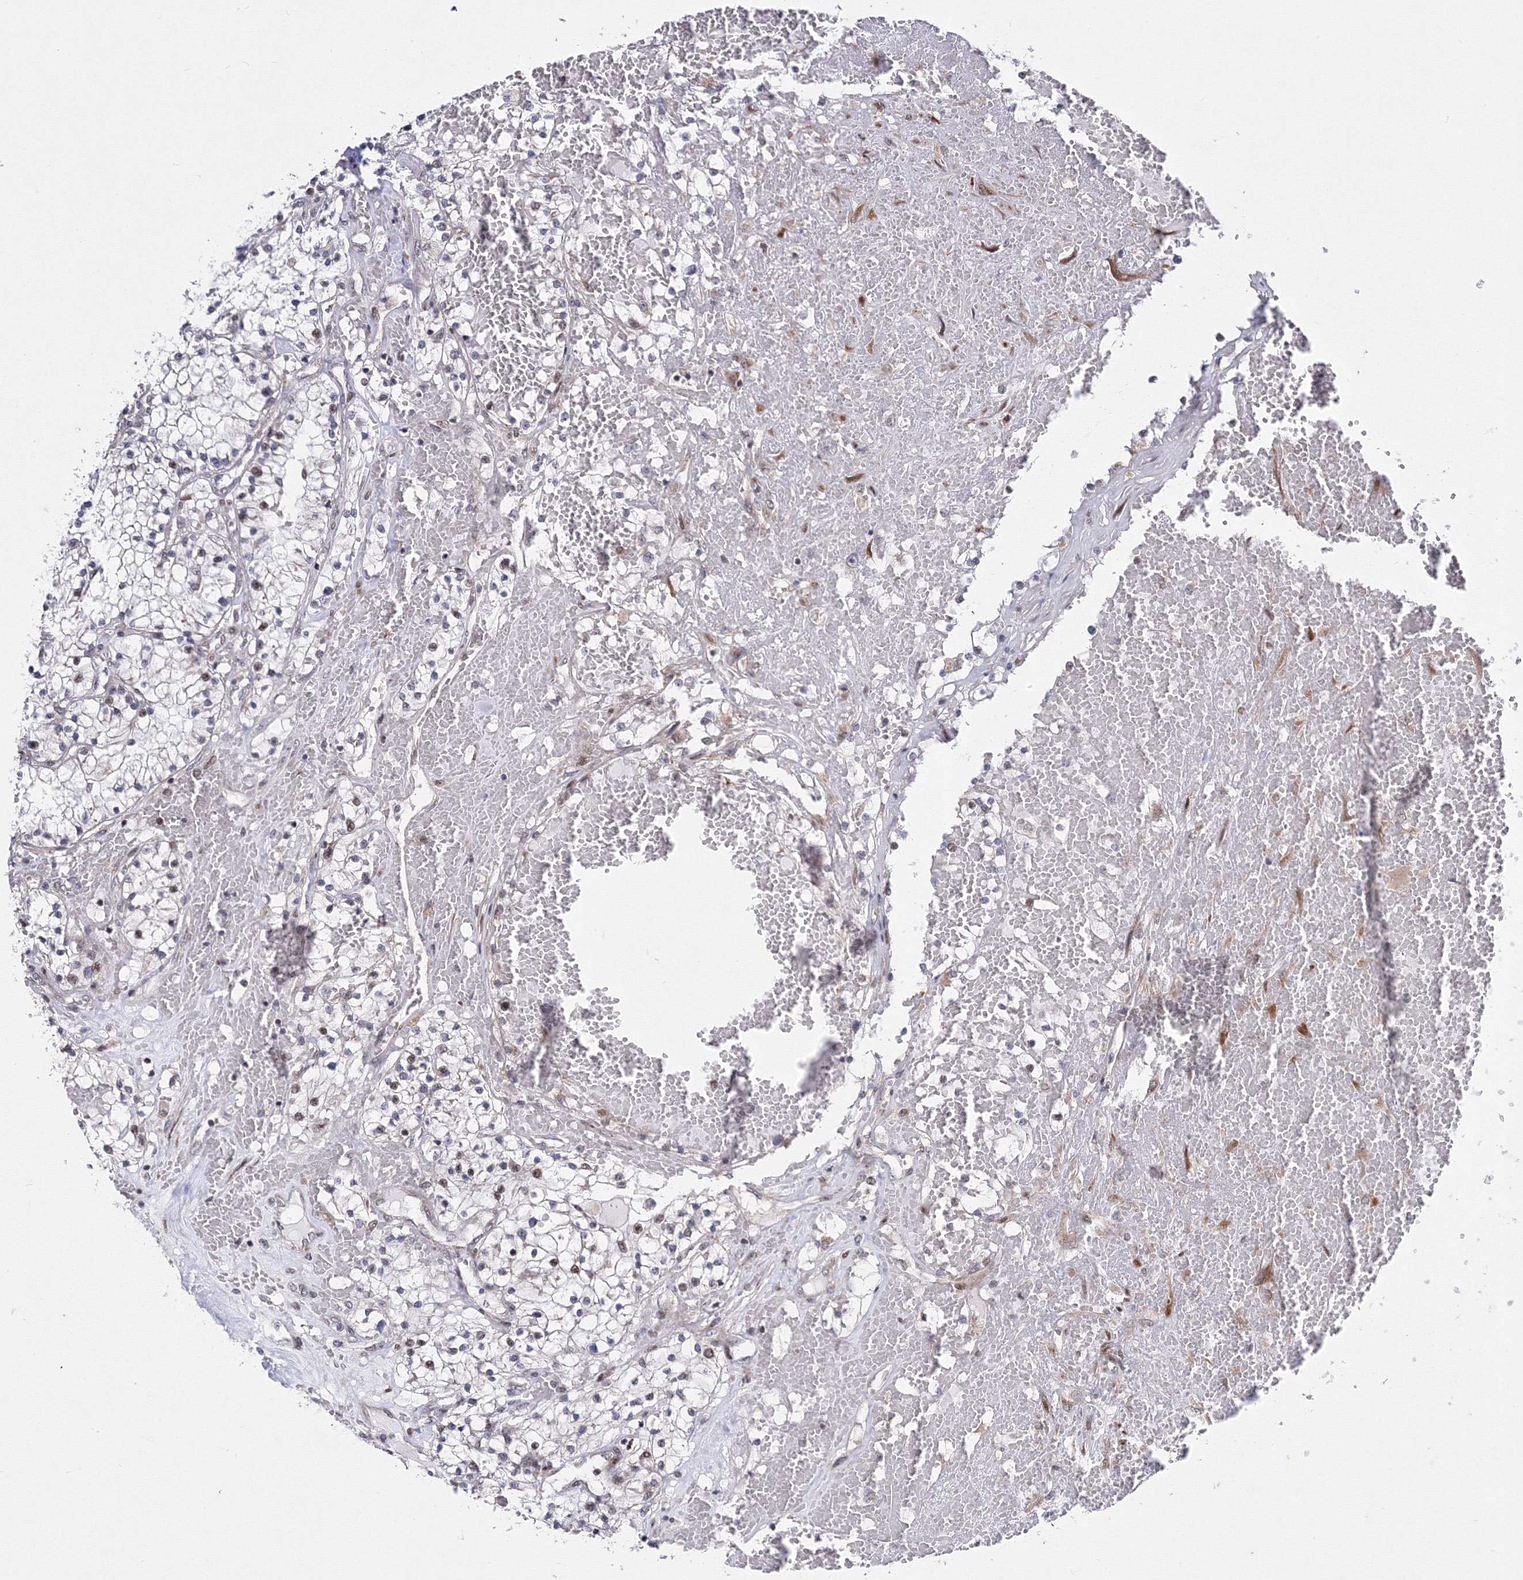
{"staining": {"intensity": "weak", "quantity": "<25%", "location": "nuclear"}, "tissue": "renal cancer", "cell_type": "Tumor cells", "image_type": "cancer", "snomed": [{"axis": "morphology", "description": "Normal tissue, NOS"}, {"axis": "morphology", "description": "Adenocarcinoma, NOS"}, {"axis": "topography", "description": "Kidney"}], "caption": "IHC micrograph of renal cancer (adenocarcinoma) stained for a protein (brown), which displays no positivity in tumor cells.", "gene": "GPN1", "patient": {"sex": "male", "age": 68}}